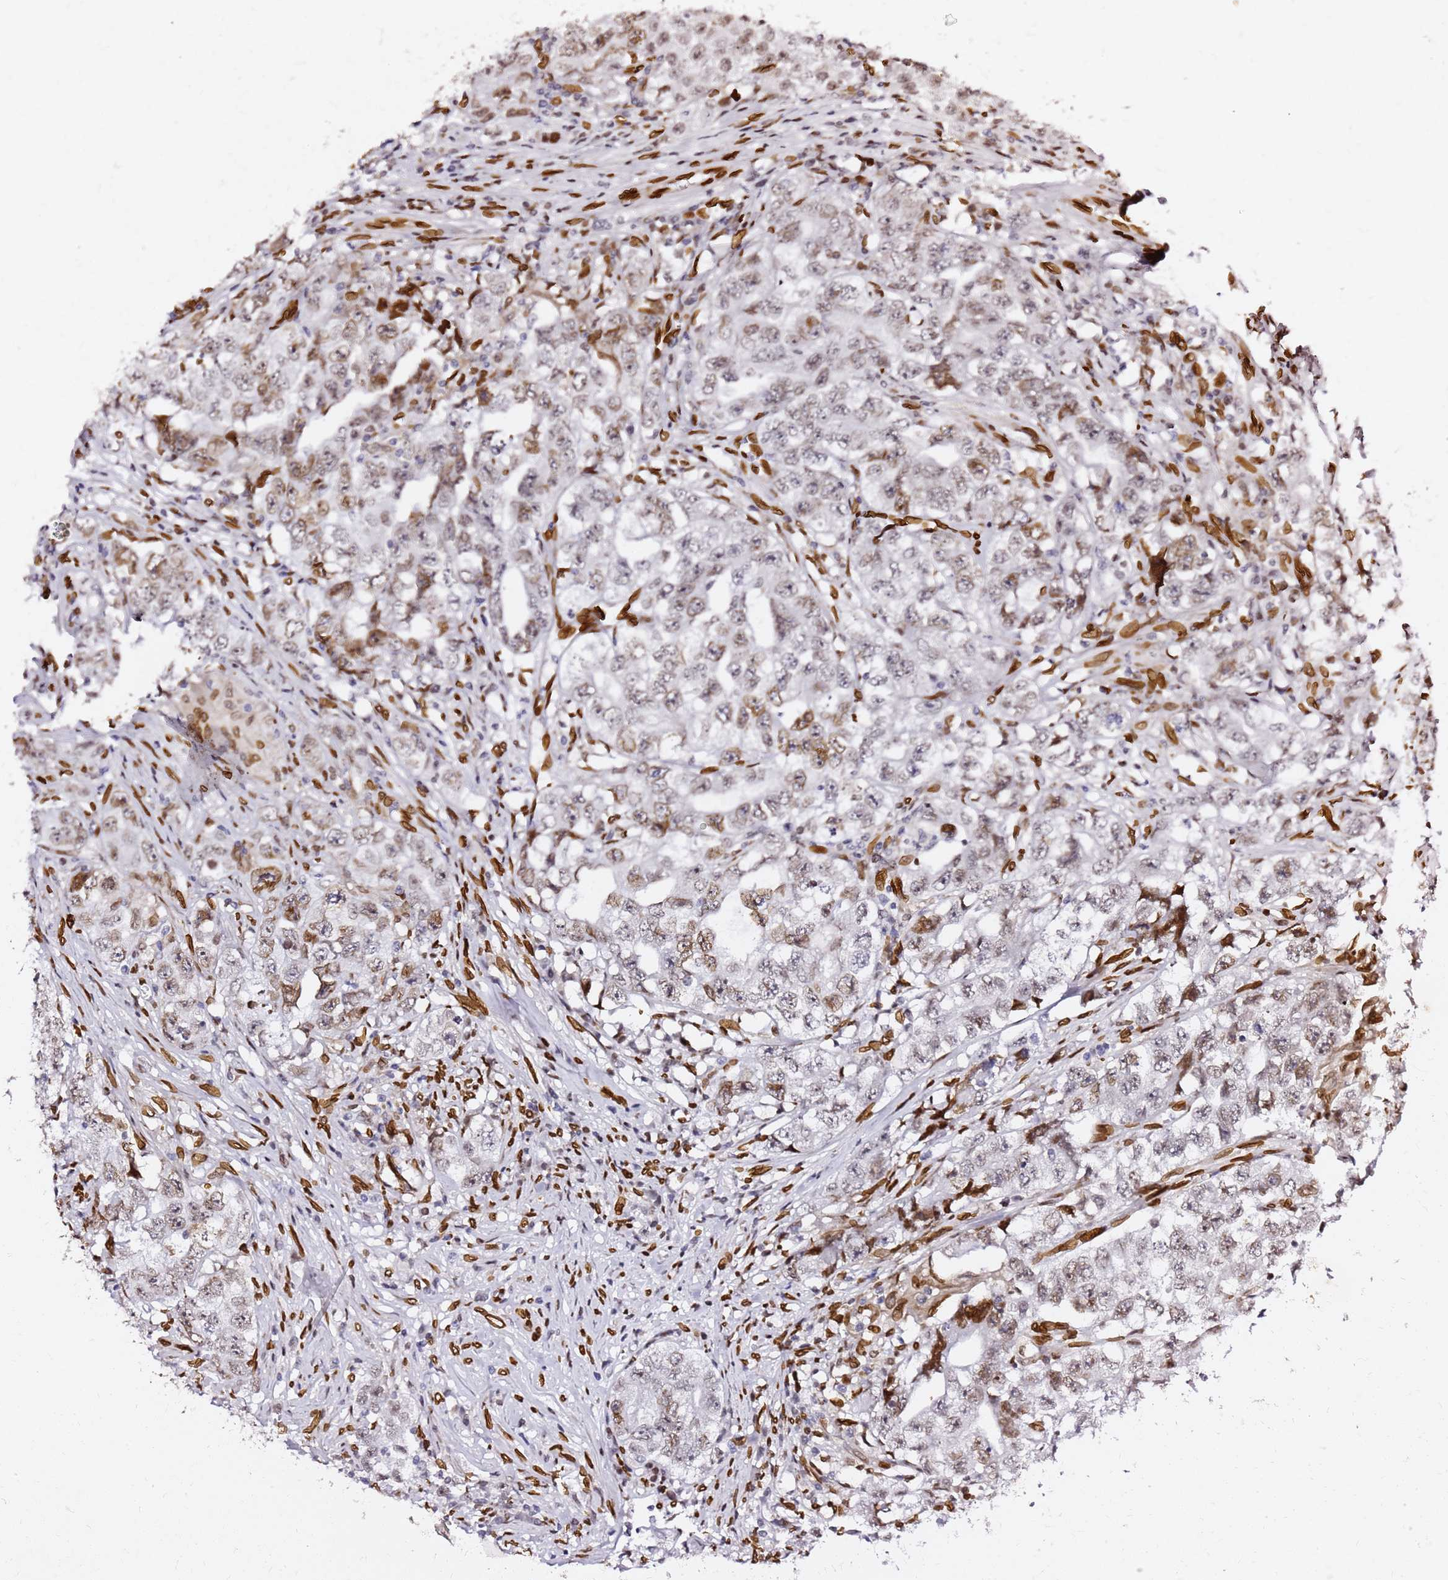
{"staining": {"intensity": "moderate", "quantity": "<25%", "location": "cytoplasmic/membranous,nuclear"}, "tissue": "testis cancer", "cell_type": "Tumor cells", "image_type": "cancer", "snomed": [{"axis": "morphology", "description": "Seminoma, NOS"}, {"axis": "morphology", "description": "Carcinoma, Embryonal, NOS"}, {"axis": "topography", "description": "Testis"}], "caption": "A photomicrograph of human testis cancer (embryonal carcinoma) stained for a protein exhibits moderate cytoplasmic/membranous and nuclear brown staining in tumor cells. The staining was performed using DAB (3,3'-diaminobenzidine), with brown indicating positive protein expression. Nuclei are stained blue with hematoxylin.", "gene": "C6orf141", "patient": {"sex": "male", "age": 43}}